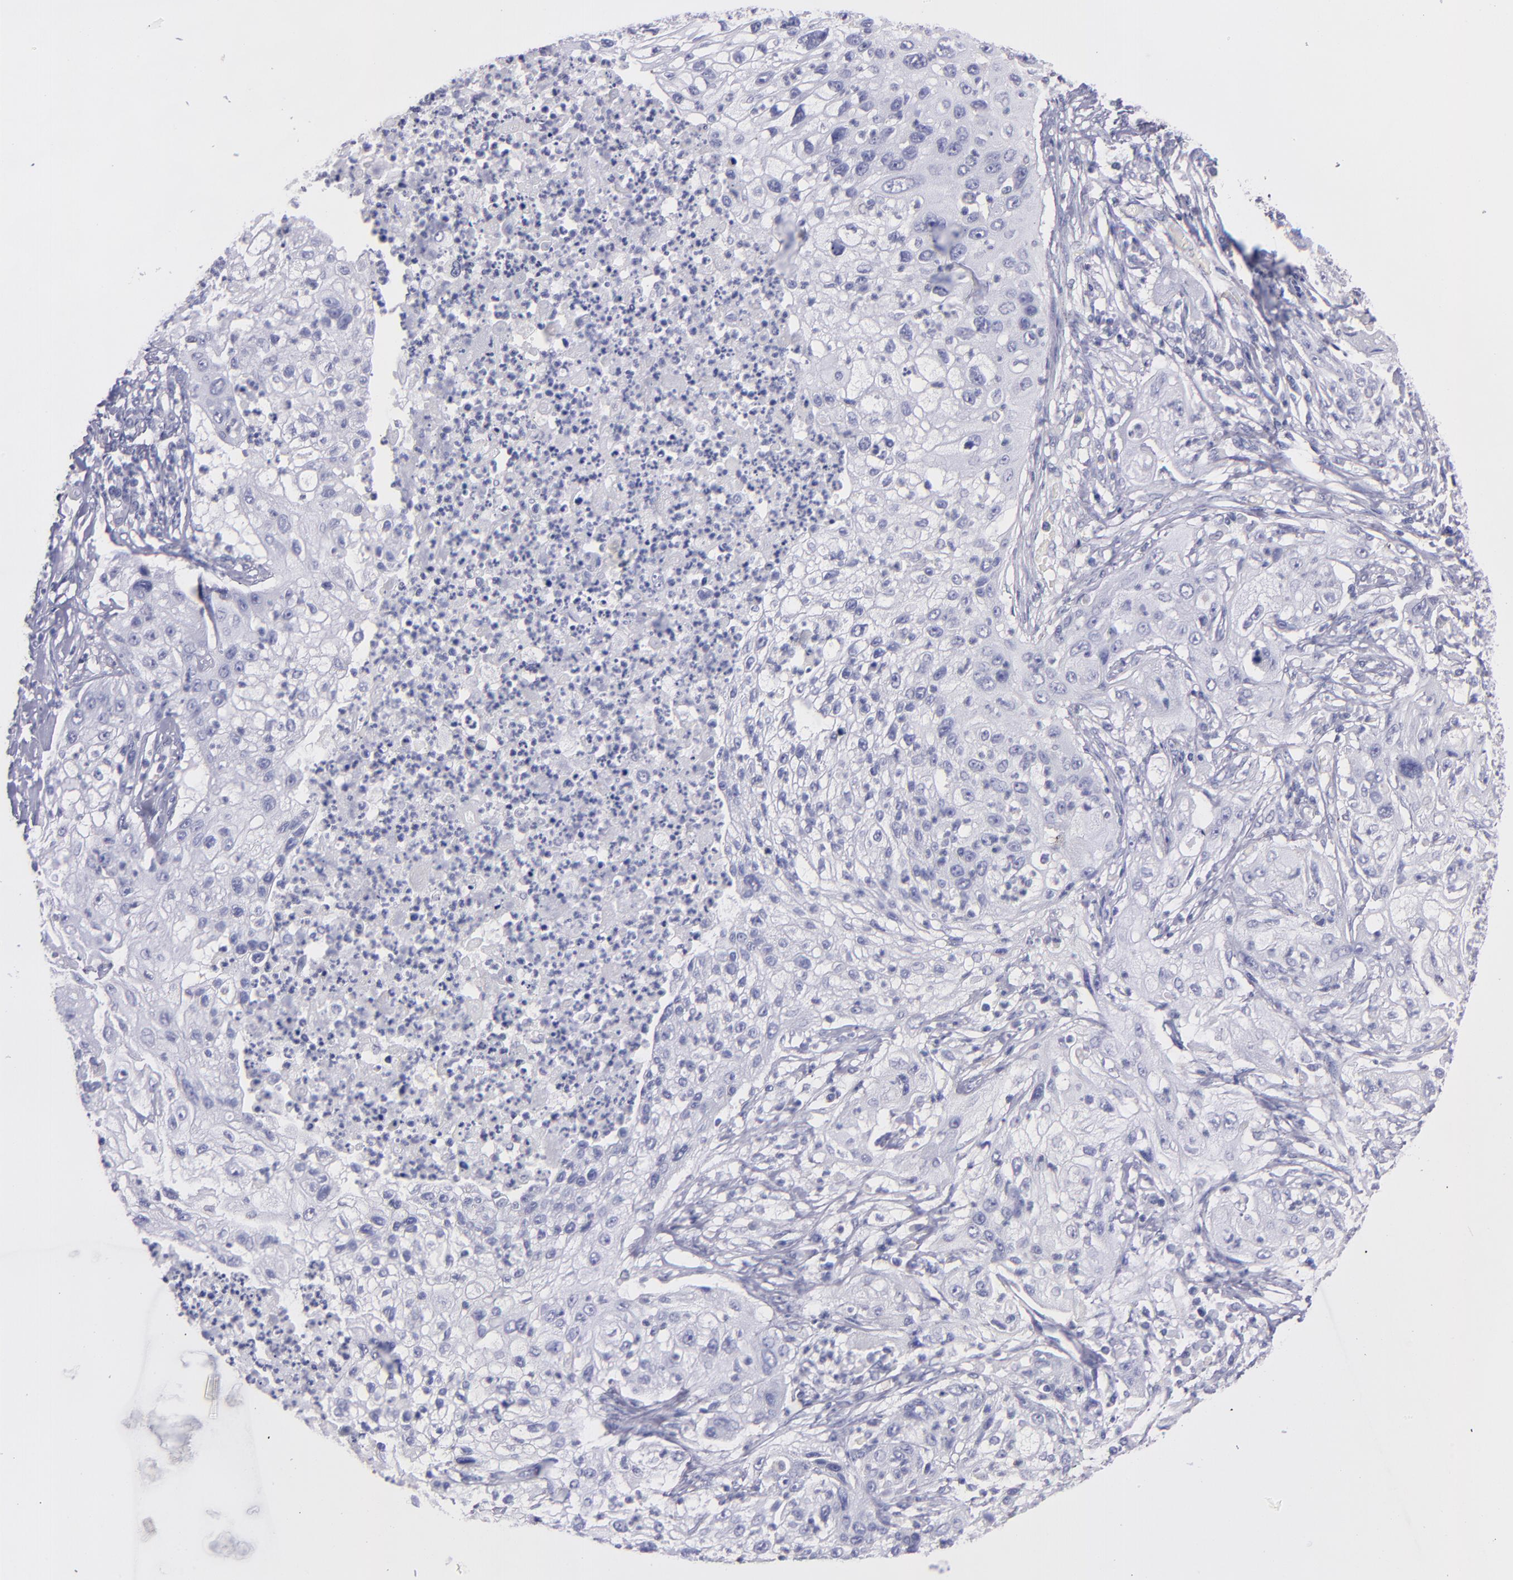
{"staining": {"intensity": "negative", "quantity": "none", "location": "none"}, "tissue": "lung cancer", "cell_type": "Tumor cells", "image_type": "cancer", "snomed": [{"axis": "morphology", "description": "Inflammation, NOS"}, {"axis": "morphology", "description": "Squamous cell carcinoma, NOS"}, {"axis": "topography", "description": "Lymph node"}, {"axis": "topography", "description": "Soft tissue"}, {"axis": "topography", "description": "Lung"}], "caption": "Lung squamous cell carcinoma stained for a protein using immunohistochemistry displays no staining tumor cells.", "gene": "TG", "patient": {"sex": "male", "age": 66}}